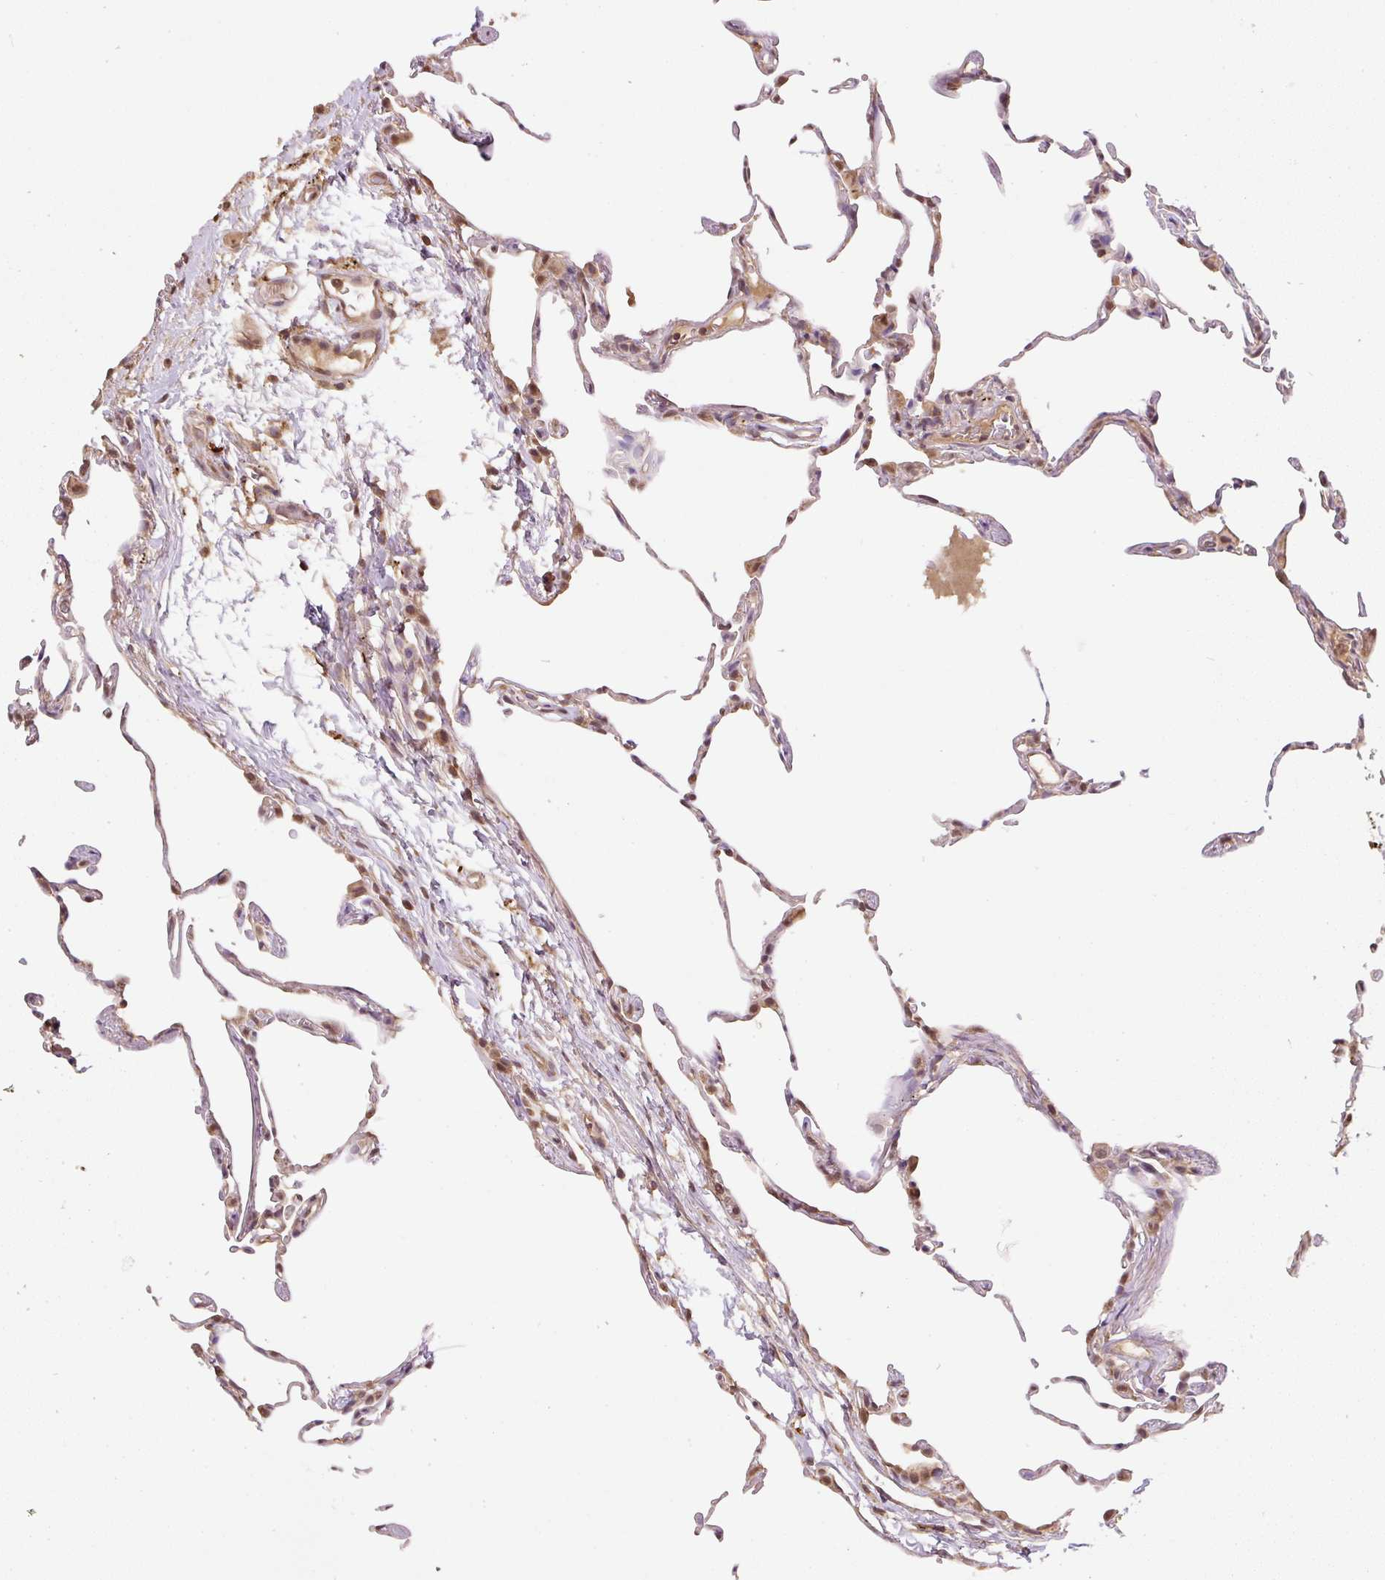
{"staining": {"intensity": "moderate", "quantity": "25%-75%", "location": "cytoplasmic/membranous,nuclear"}, "tissue": "lung", "cell_type": "Alveolar cells", "image_type": "normal", "snomed": [{"axis": "morphology", "description": "Normal tissue, NOS"}, {"axis": "topography", "description": "Lung"}], "caption": "A high-resolution histopathology image shows immunohistochemistry (IHC) staining of benign lung, which reveals moderate cytoplasmic/membranous,nuclear staining in approximately 25%-75% of alveolar cells. (Brightfield microscopy of DAB IHC at high magnification).", "gene": "TMEM170B", "patient": {"sex": "female", "age": 57}}